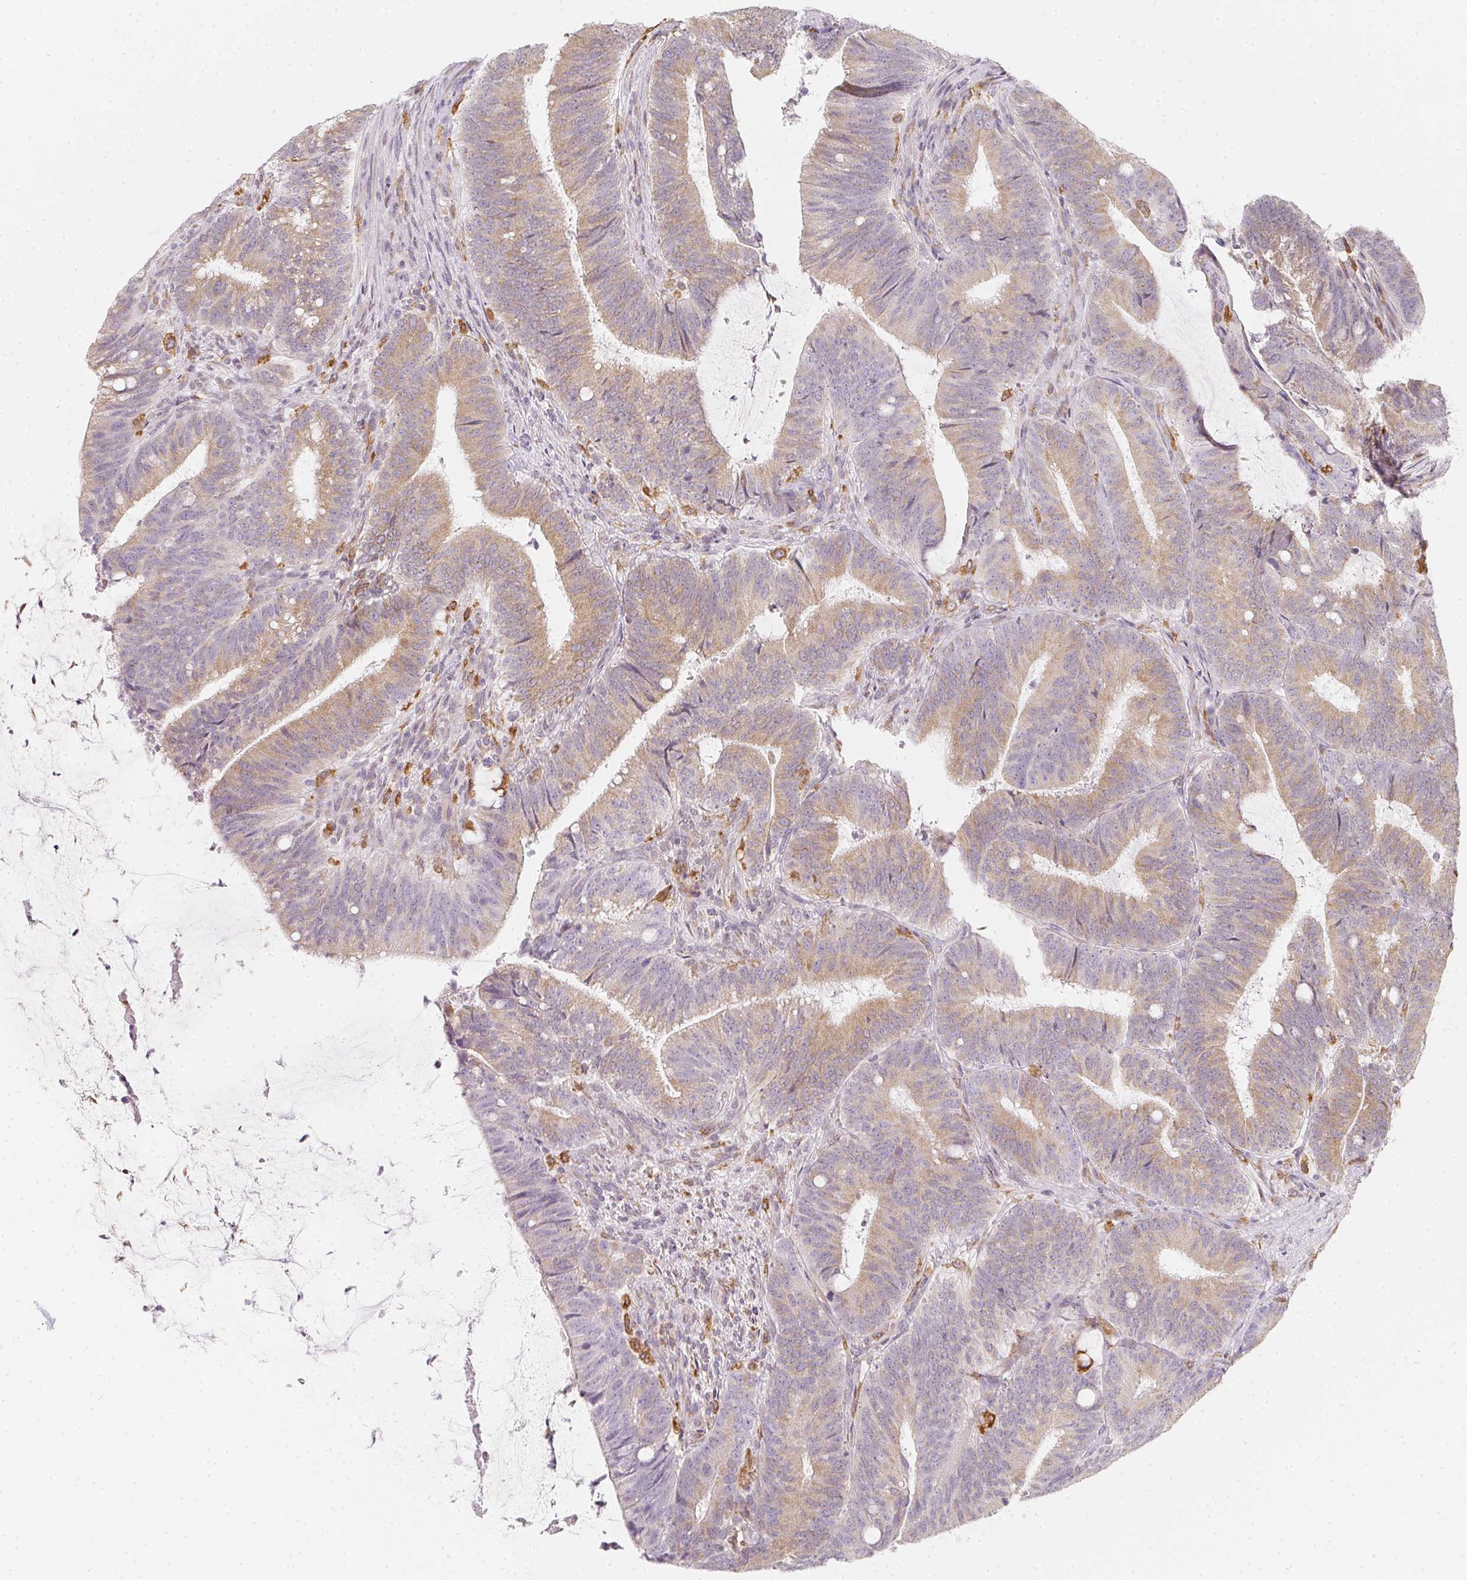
{"staining": {"intensity": "weak", "quantity": "25%-75%", "location": "cytoplasmic/membranous"}, "tissue": "colorectal cancer", "cell_type": "Tumor cells", "image_type": "cancer", "snomed": [{"axis": "morphology", "description": "Adenocarcinoma, NOS"}, {"axis": "topography", "description": "Colon"}], "caption": "Immunohistochemical staining of human colorectal cancer (adenocarcinoma) shows low levels of weak cytoplasmic/membranous staining in about 25%-75% of tumor cells.", "gene": "SOAT1", "patient": {"sex": "female", "age": 43}}